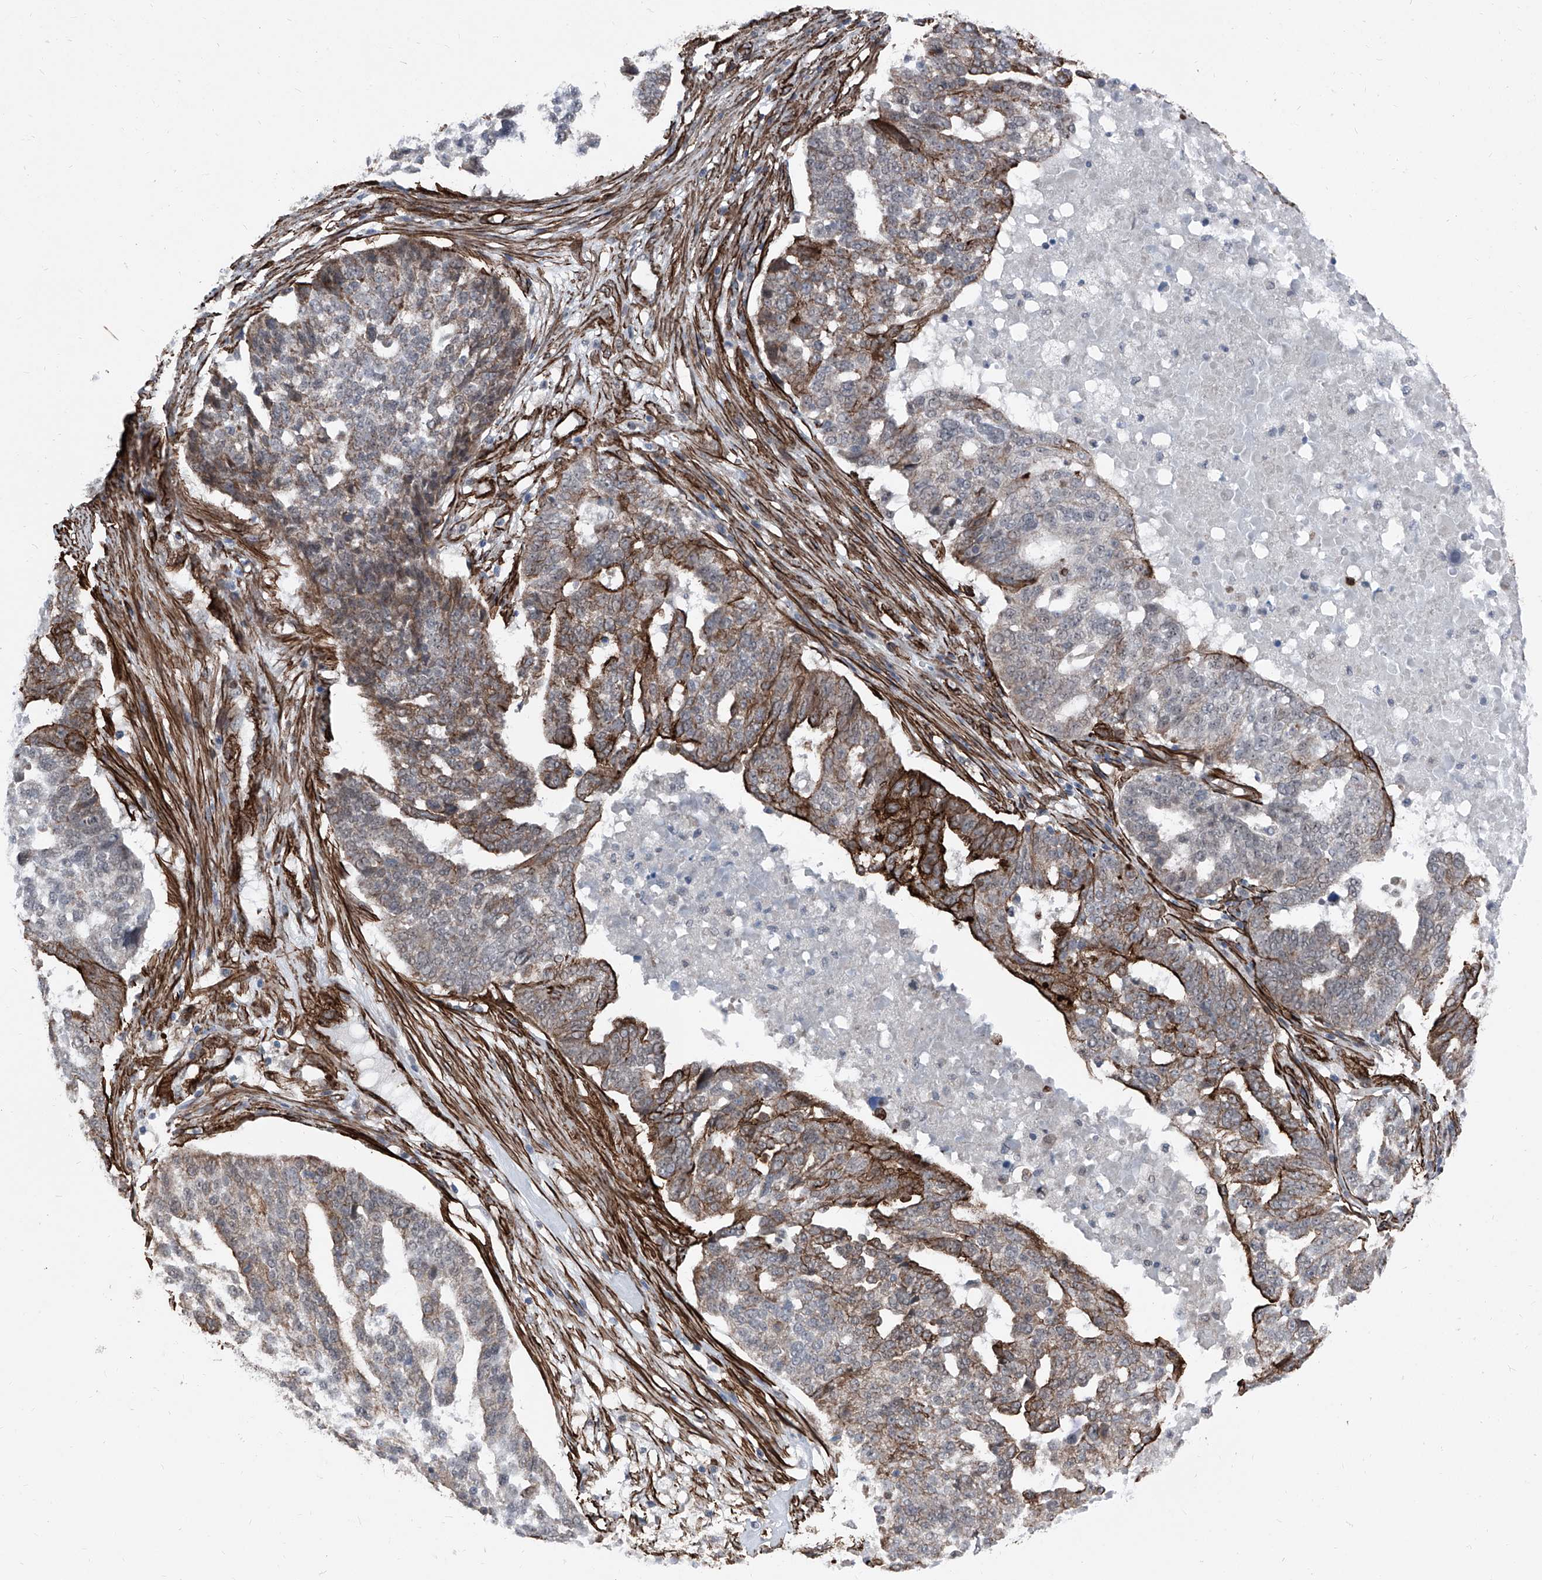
{"staining": {"intensity": "moderate", "quantity": "<25%", "location": "cytoplasmic/membranous"}, "tissue": "ovarian cancer", "cell_type": "Tumor cells", "image_type": "cancer", "snomed": [{"axis": "morphology", "description": "Cystadenocarcinoma, serous, NOS"}, {"axis": "topography", "description": "Ovary"}], "caption": "Protein expression analysis of human ovarian cancer reveals moderate cytoplasmic/membranous expression in approximately <25% of tumor cells. The protein is stained brown, and the nuclei are stained in blue (DAB (3,3'-diaminobenzidine) IHC with brightfield microscopy, high magnification).", "gene": "COA7", "patient": {"sex": "female", "age": 59}}